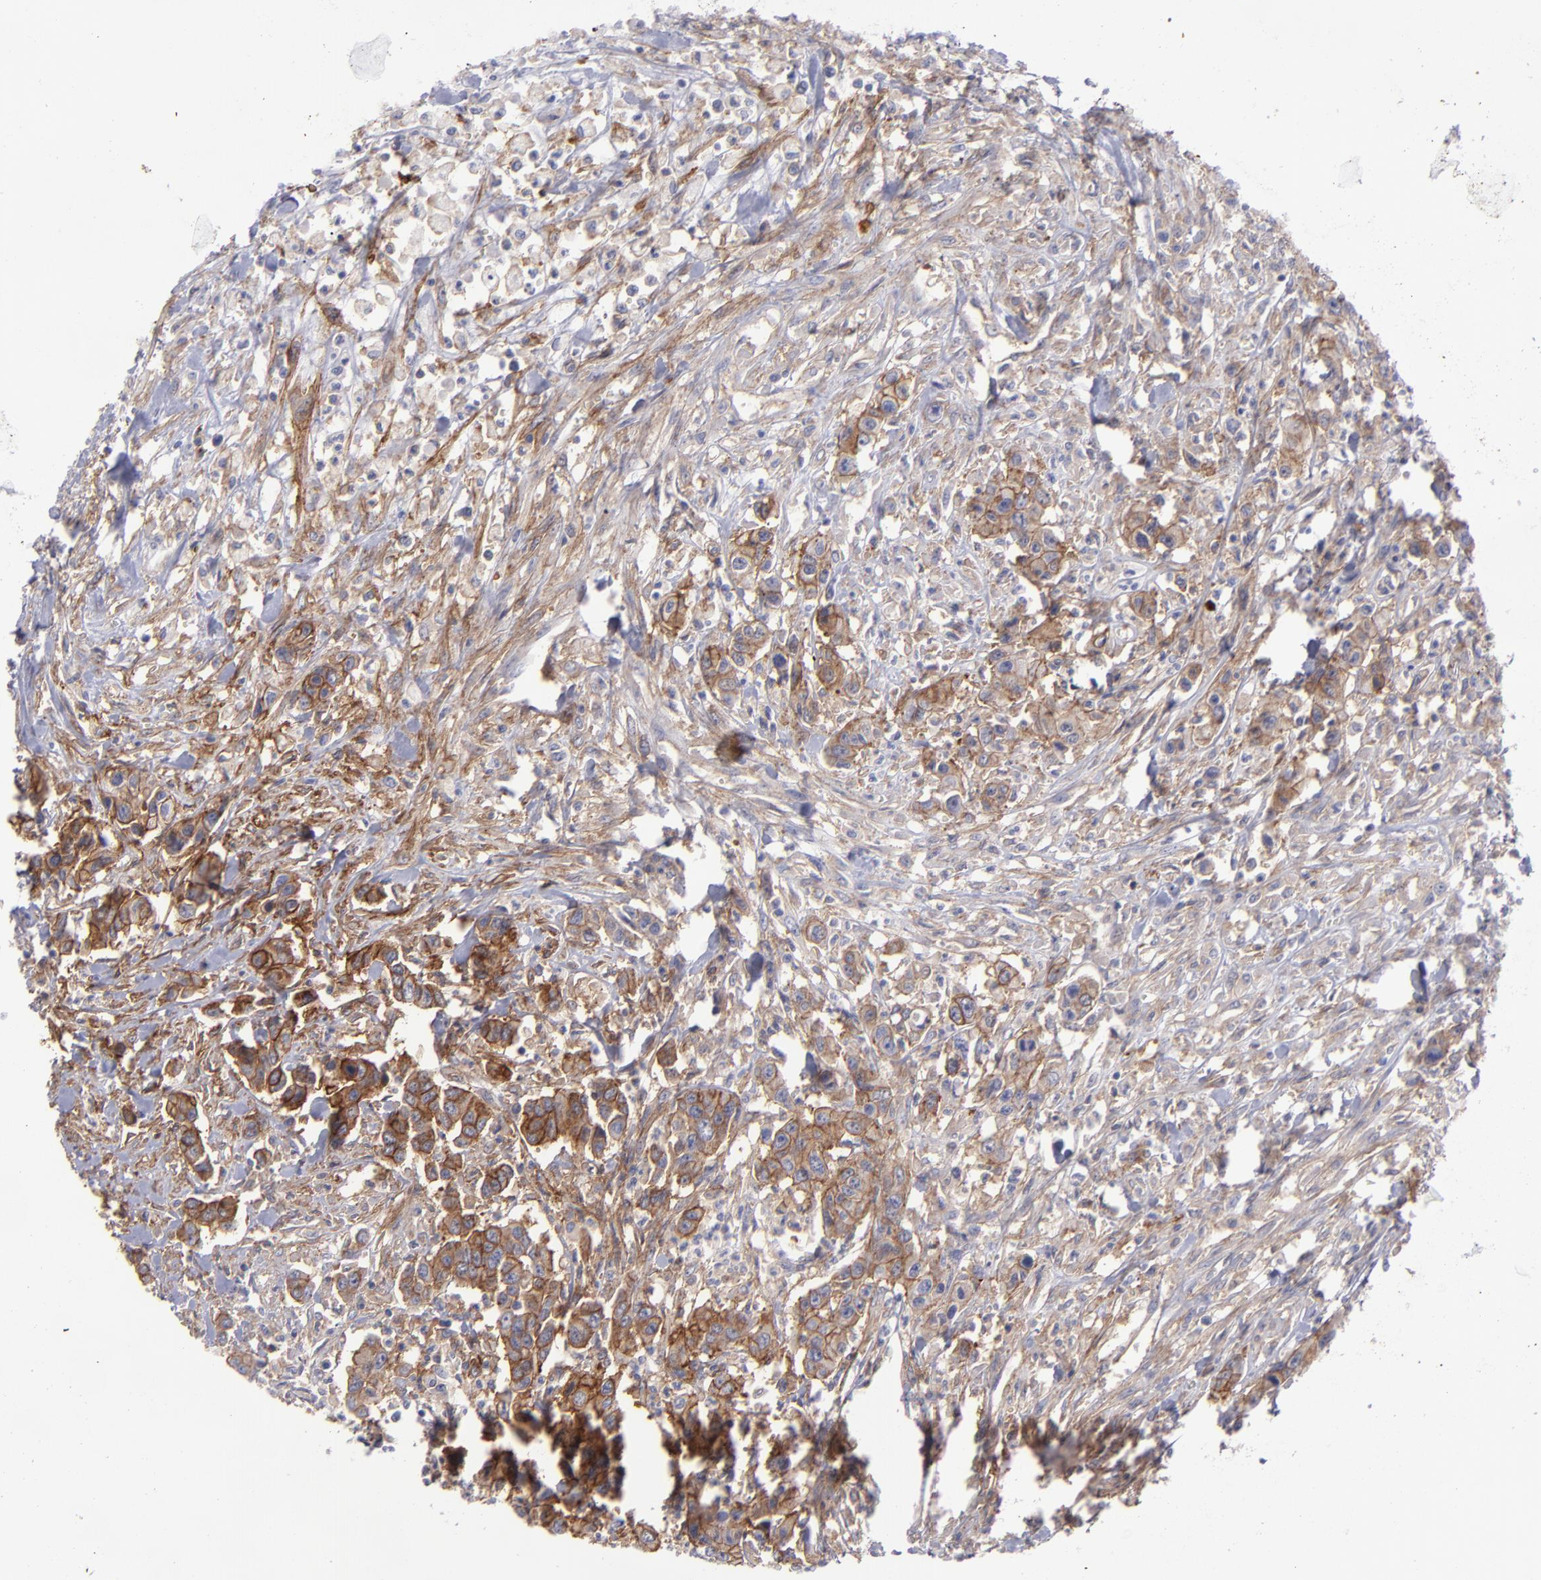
{"staining": {"intensity": "moderate", "quantity": ">75%", "location": "cytoplasmic/membranous"}, "tissue": "urothelial cancer", "cell_type": "Tumor cells", "image_type": "cancer", "snomed": [{"axis": "morphology", "description": "Urothelial carcinoma, High grade"}, {"axis": "topography", "description": "Urinary bladder"}], "caption": "Immunohistochemical staining of urothelial cancer exhibits medium levels of moderate cytoplasmic/membranous protein staining in about >75% of tumor cells.", "gene": "BSG", "patient": {"sex": "male", "age": 86}}